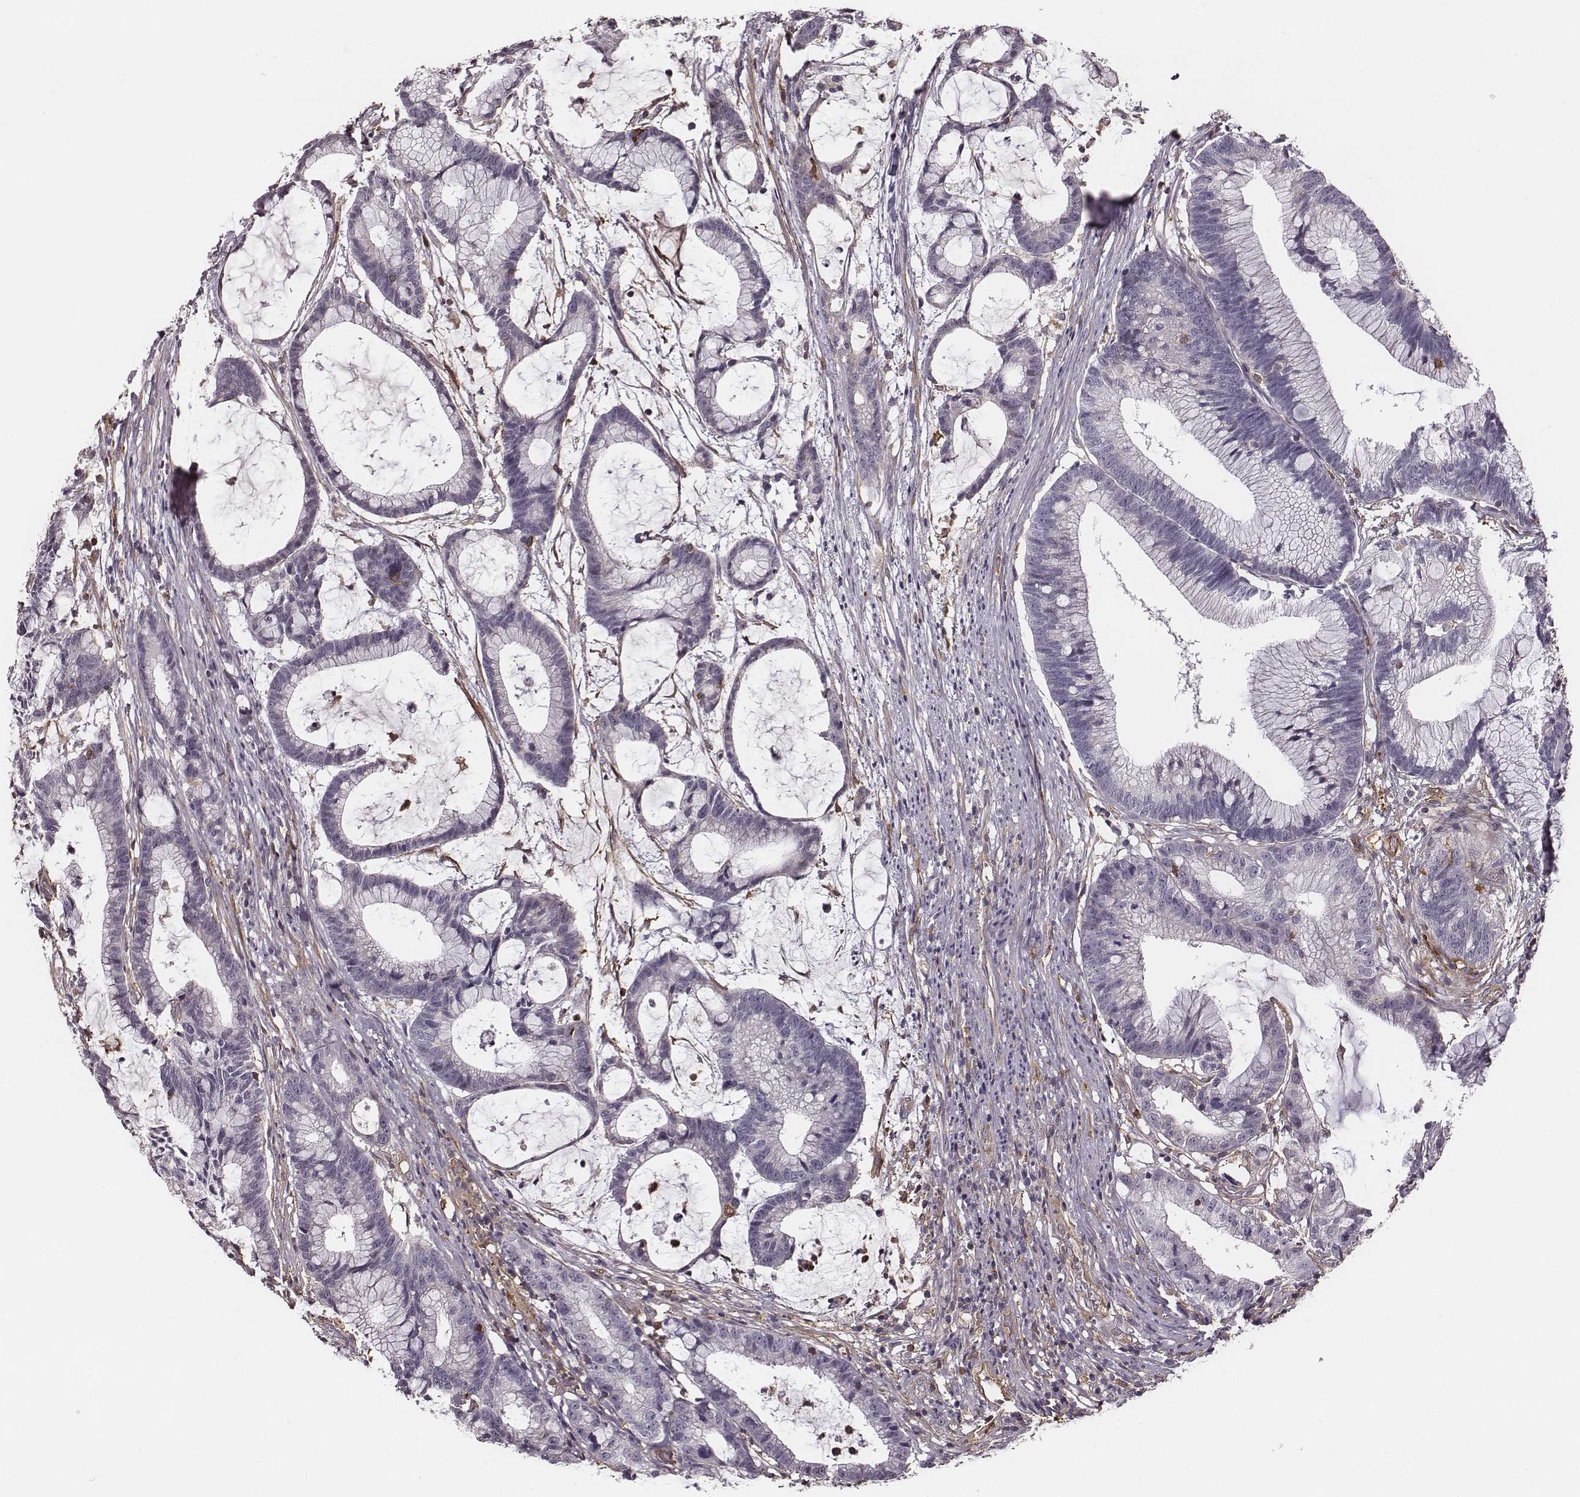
{"staining": {"intensity": "negative", "quantity": "none", "location": "none"}, "tissue": "colorectal cancer", "cell_type": "Tumor cells", "image_type": "cancer", "snomed": [{"axis": "morphology", "description": "Adenocarcinoma, NOS"}, {"axis": "topography", "description": "Colon"}], "caption": "Immunohistochemistry of human colorectal cancer (adenocarcinoma) exhibits no expression in tumor cells.", "gene": "ZYX", "patient": {"sex": "female", "age": 78}}